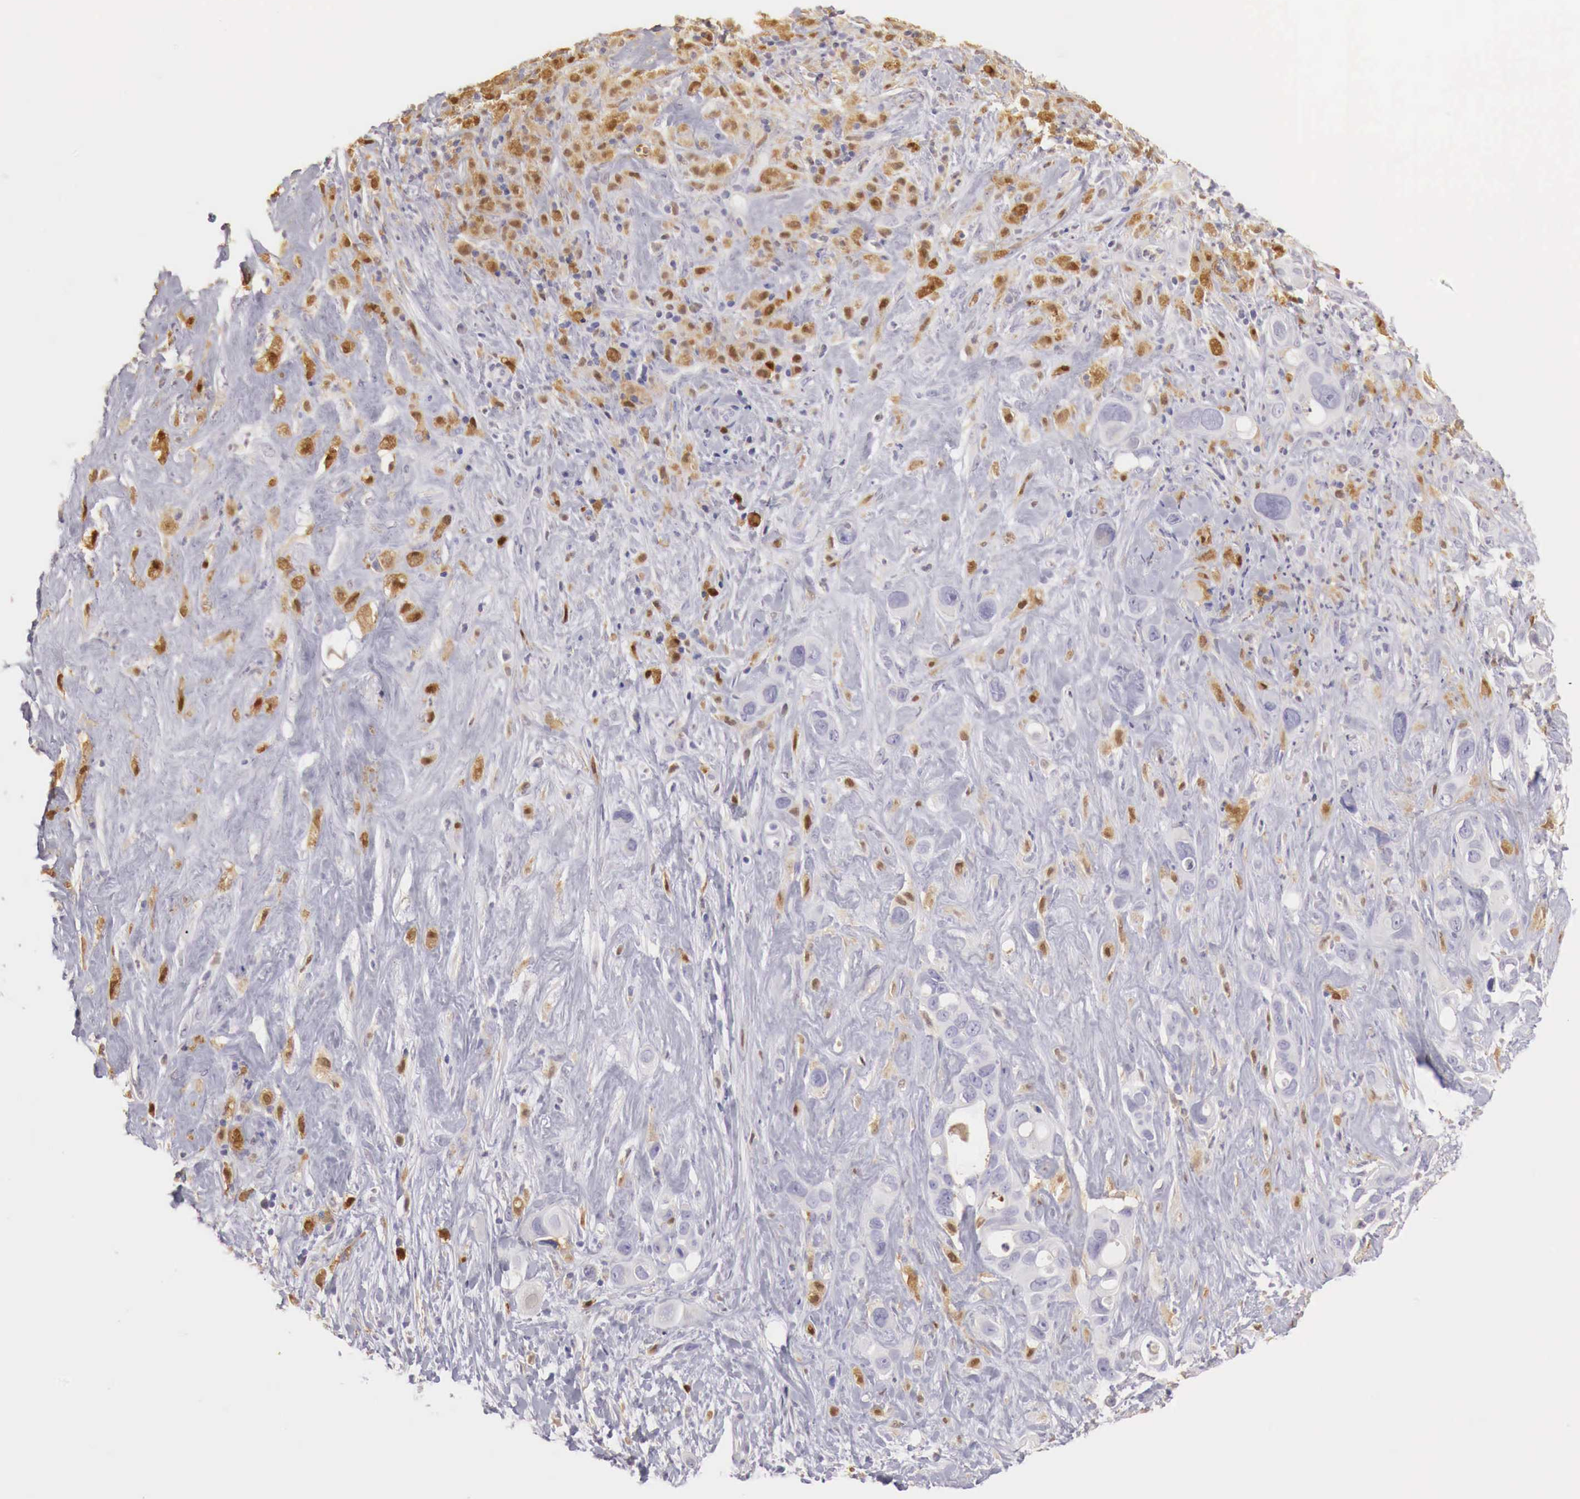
{"staining": {"intensity": "negative", "quantity": "none", "location": "none"}, "tissue": "liver cancer", "cell_type": "Tumor cells", "image_type": "cancer", "snomed": [{"axis": "morphology", "description": "Cholangiocarcinoma"}, {"axis": "topography", "description": "Liver"}], "caption": "Tumor cells are negative for protein expression in human liver cholangiocarcinoma. The staining is performed using DAB brown chromogen with nuclei counter-stained in using hematoxylin.", "gene": "RENBP", "patient": {"sex": "female", "age": 79}}